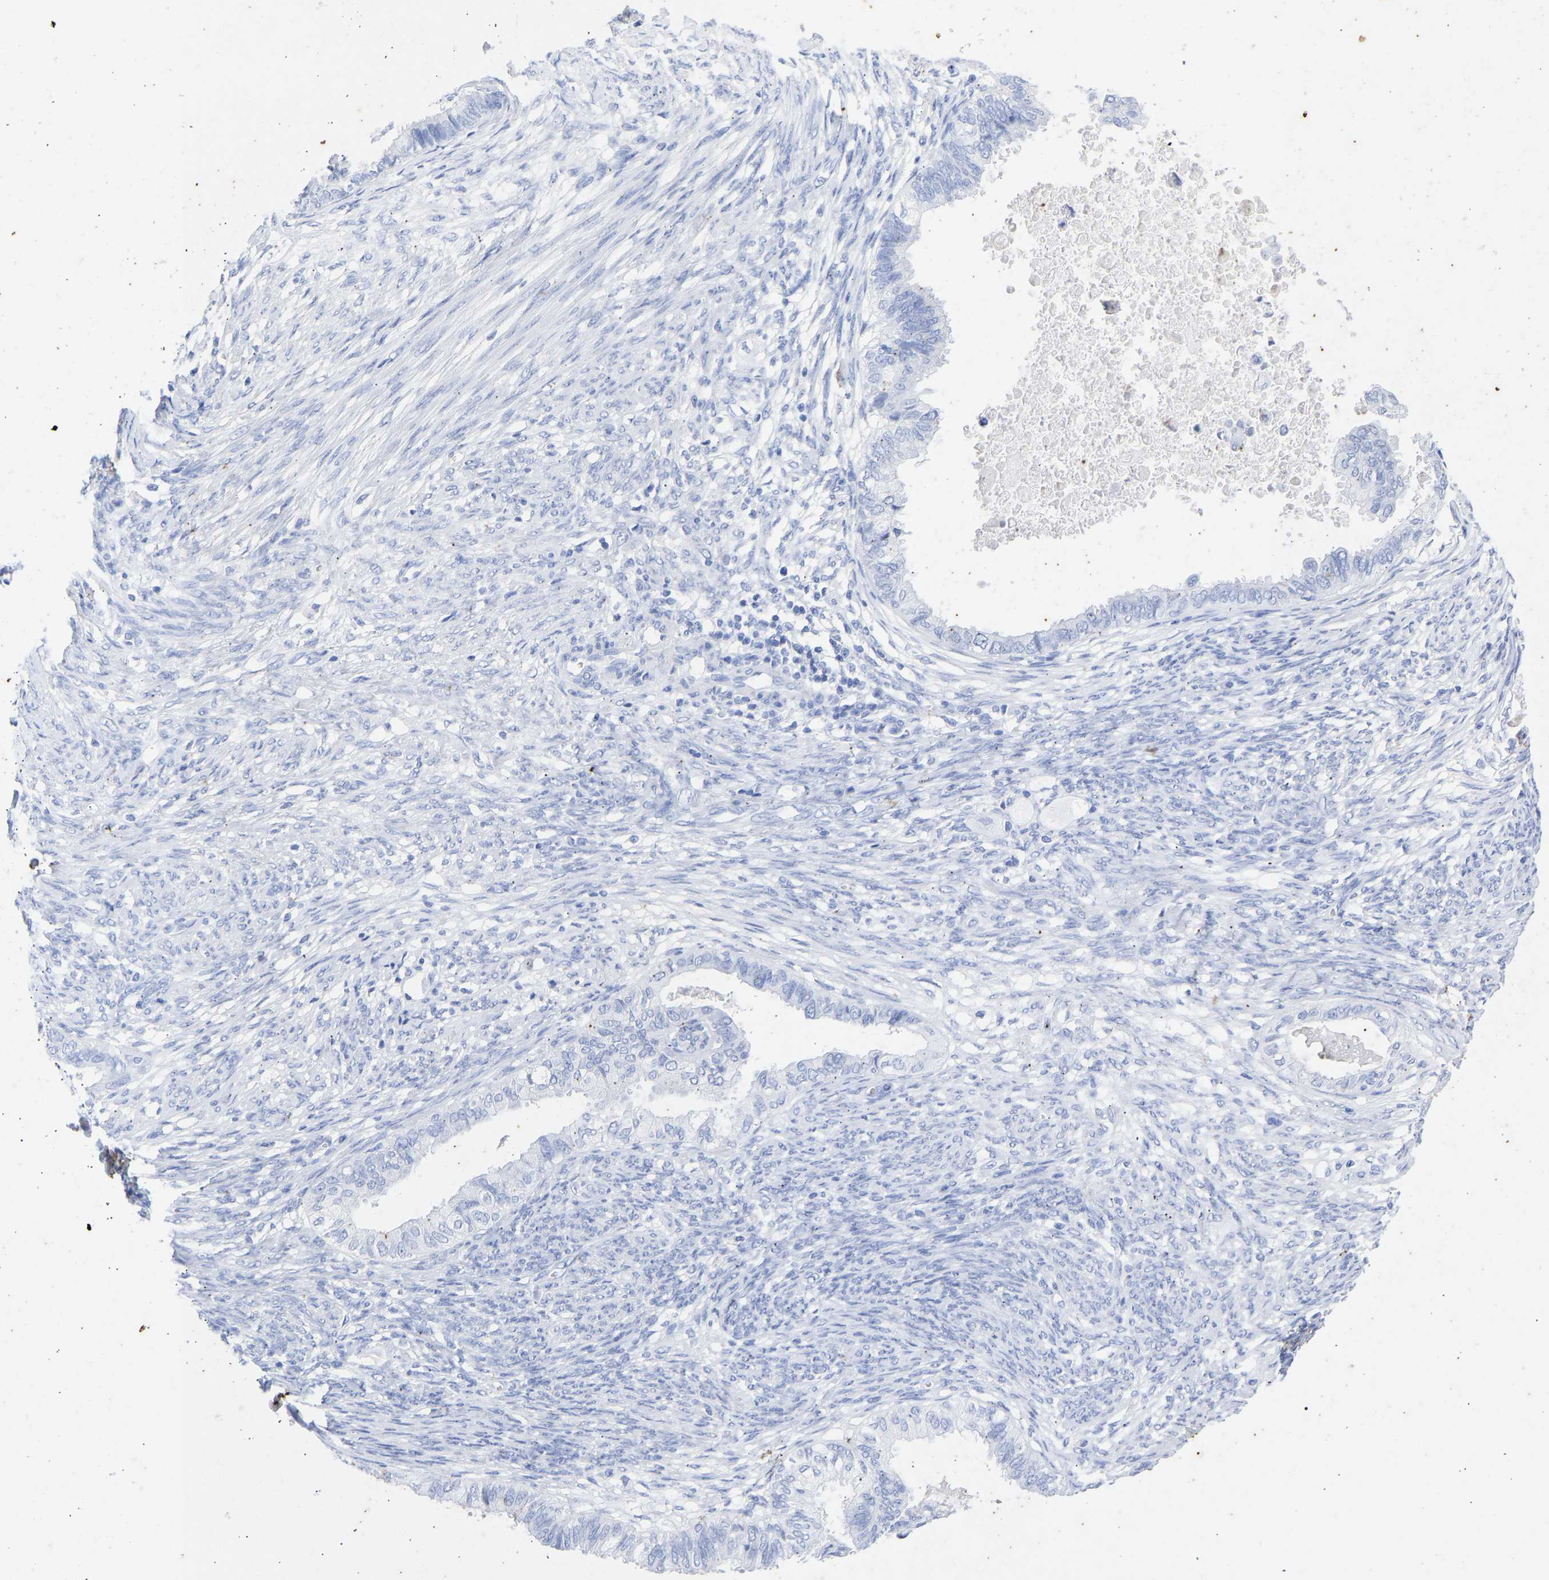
{"staining": {"intensity": "negative", "quantity": "none", "location": "none"}, "tissue": "cervical cancer", "cell_type": "Tumor cells", "image_type": "cancer", "snomed": [{"axis": "morphology", "description": "Normal tissue, NOS"}, {"axis": "morphology", "description": "Adenocarcinoma, NOS"}, {"axis": "topography", "description": "Cervix"}, {"axis": "topography", "description": "Endometrium"}], "caption": "Cervical cancer was stained to show a protein in brown. There is no significant expression in tumor cells.", "gene": "KRT1", "patient": {"sex": "female", "age": 86}}